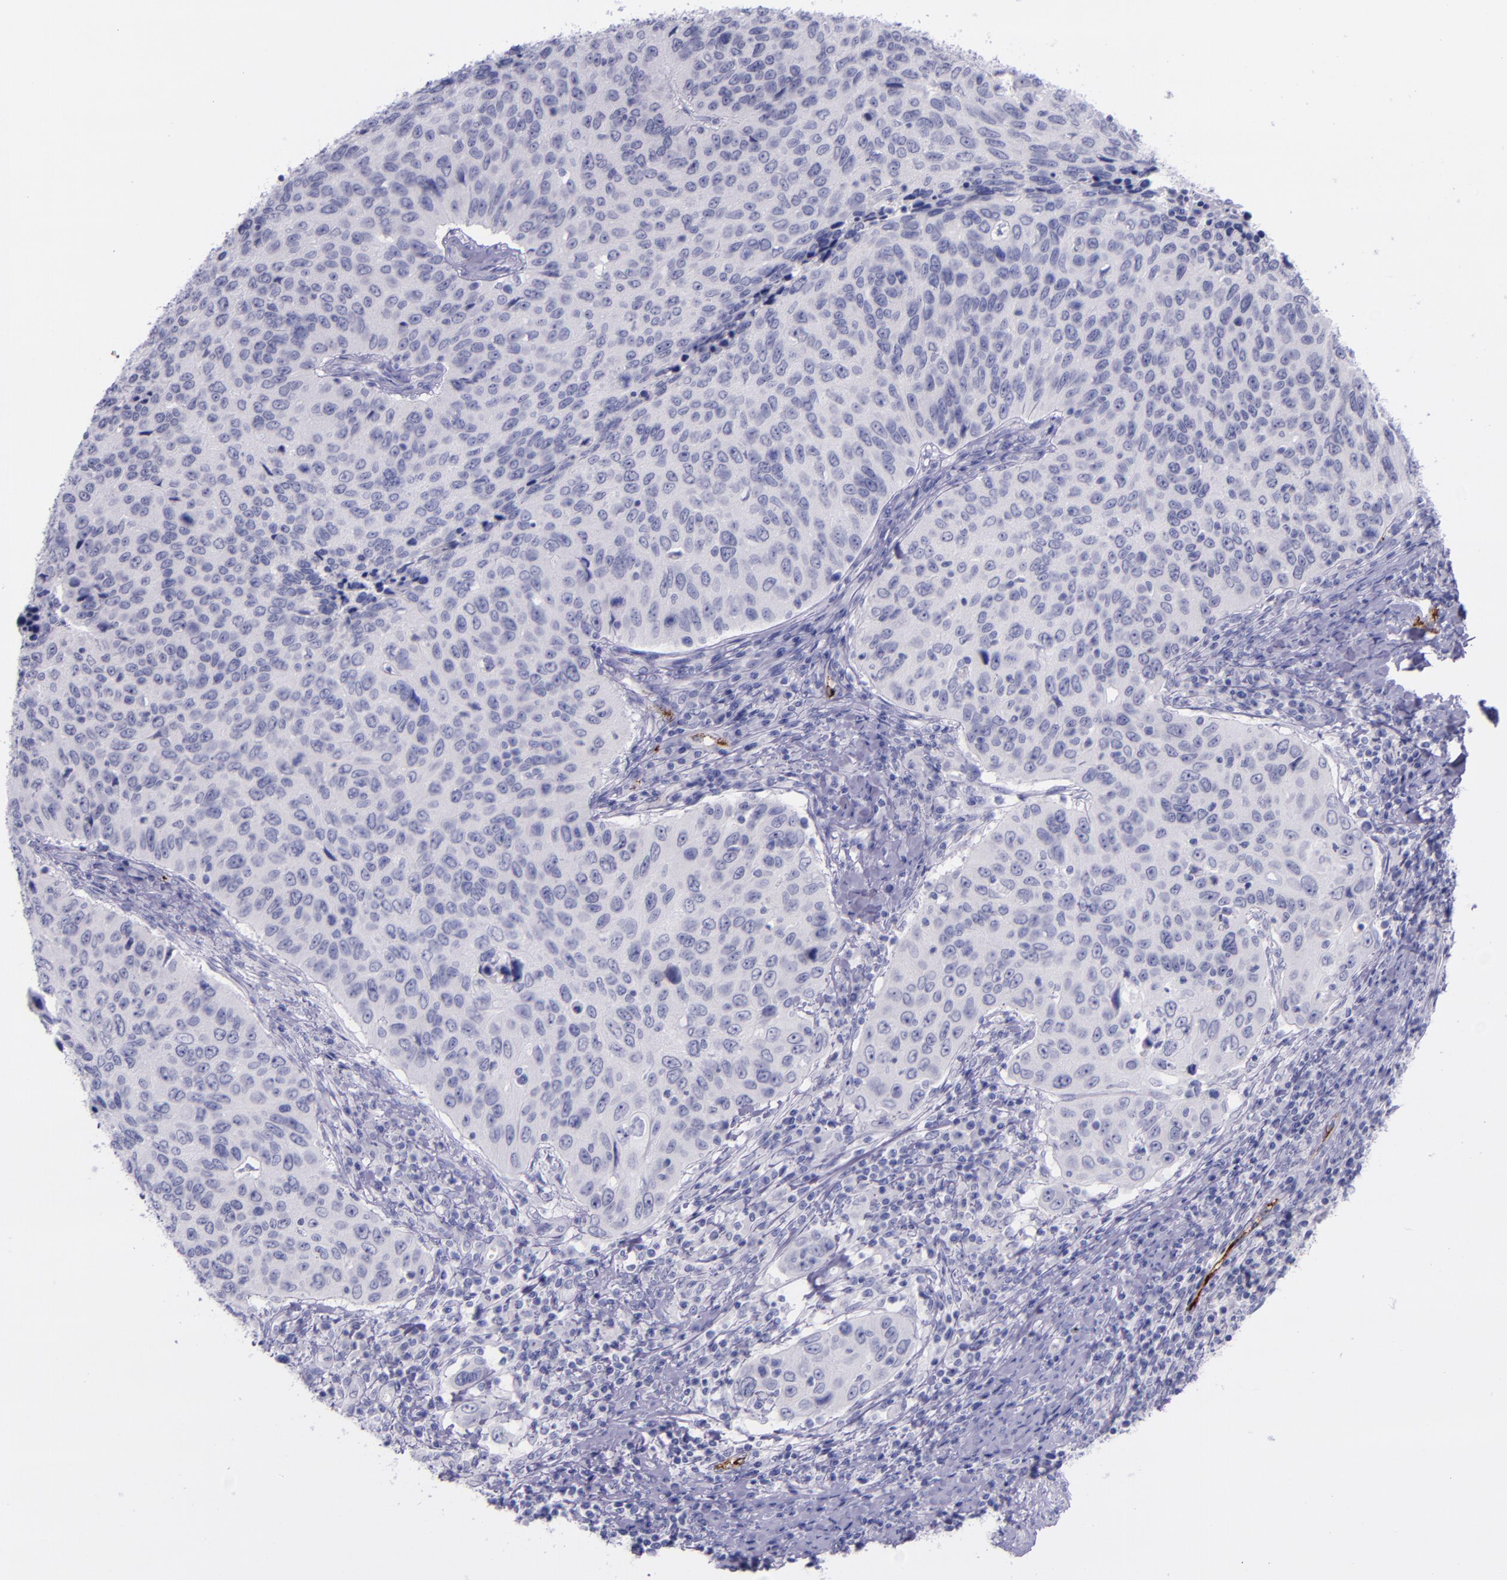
{"staining": {"intensity": "negative", "quantity": "none", "location": "none"}, "tissue": "cervical cancer", "cell_type": "Tumor cells", "image_type": "cancer", "snomed": [{"axis": "morphology", "description": "Squamous cell carcinoma, NOS"}, {"axis": "topography", "description": "Cervix"}], "caption": "Immunohistochemistry (IHC) histopathology image of human cervical squamous cell carcinoma stained for a protein (brown), which reveals no expression in tumor cells.", "gene": "SELE", "patient": {"sex": "female", "age": 53}}